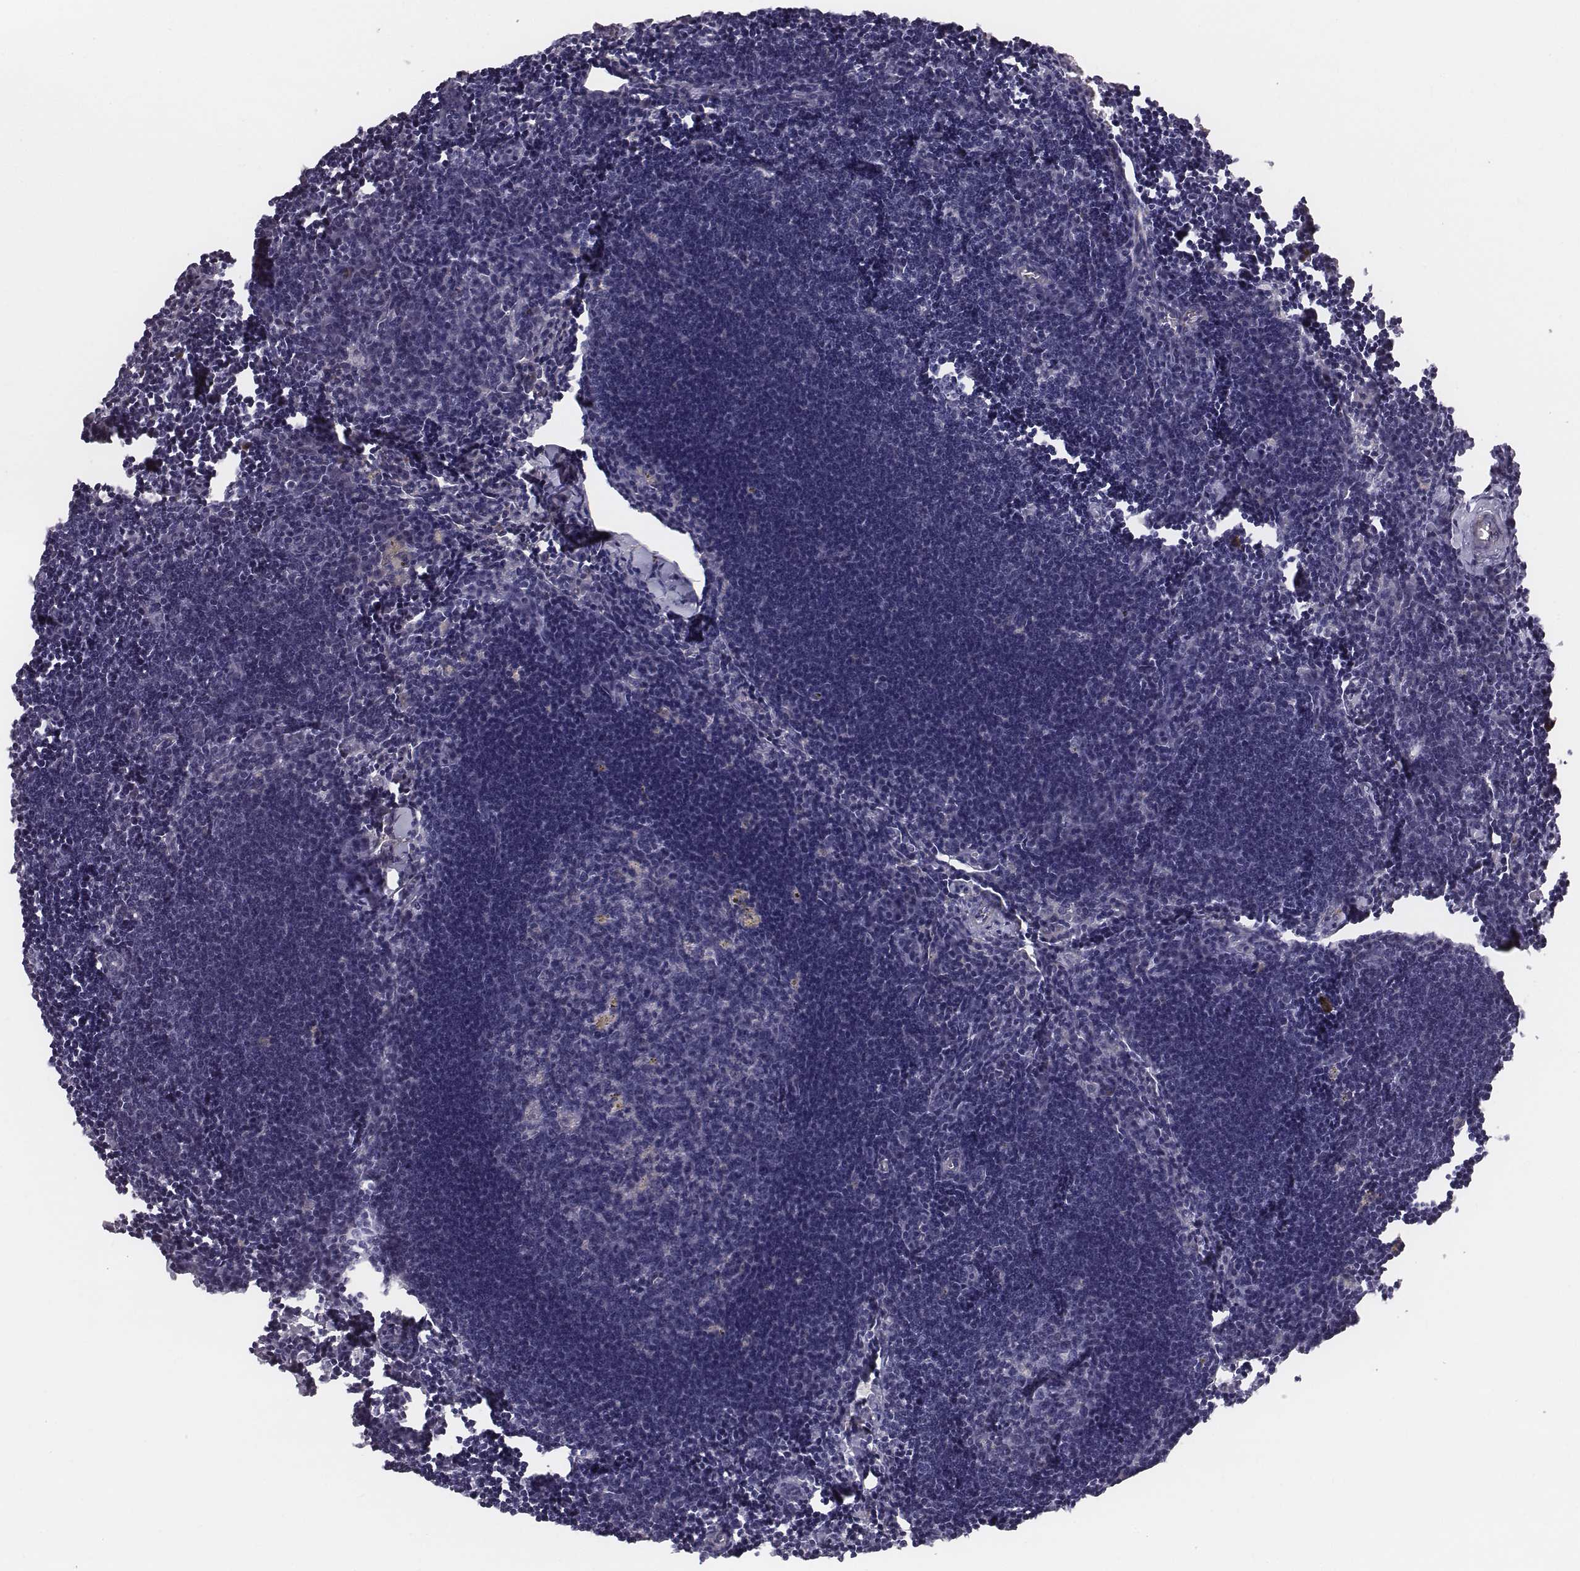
{"staining": {"intensity": "negative", "quantity": "none", "location": "none"}, "tissue": "lymph node", "cell_type": "Germinal center cells", "image_type": "normal", "snomed": [{"axis": "morphology", "description": "Normal tissue, NOS"}, {"axis": "topography", "description": "Lymph node"}], "caption": "Germinal center cells are negative for protein expression in benign human lymph node. The staining was performed using DAB (3,3'-diaminobenzidine) to visualize the protein expression in brown, while the nuclei were stained in blue with hematoxylin (Magnification: 20x).", "gene": "PRKCZ", "patient": {"sex": "male", "age": 55}}